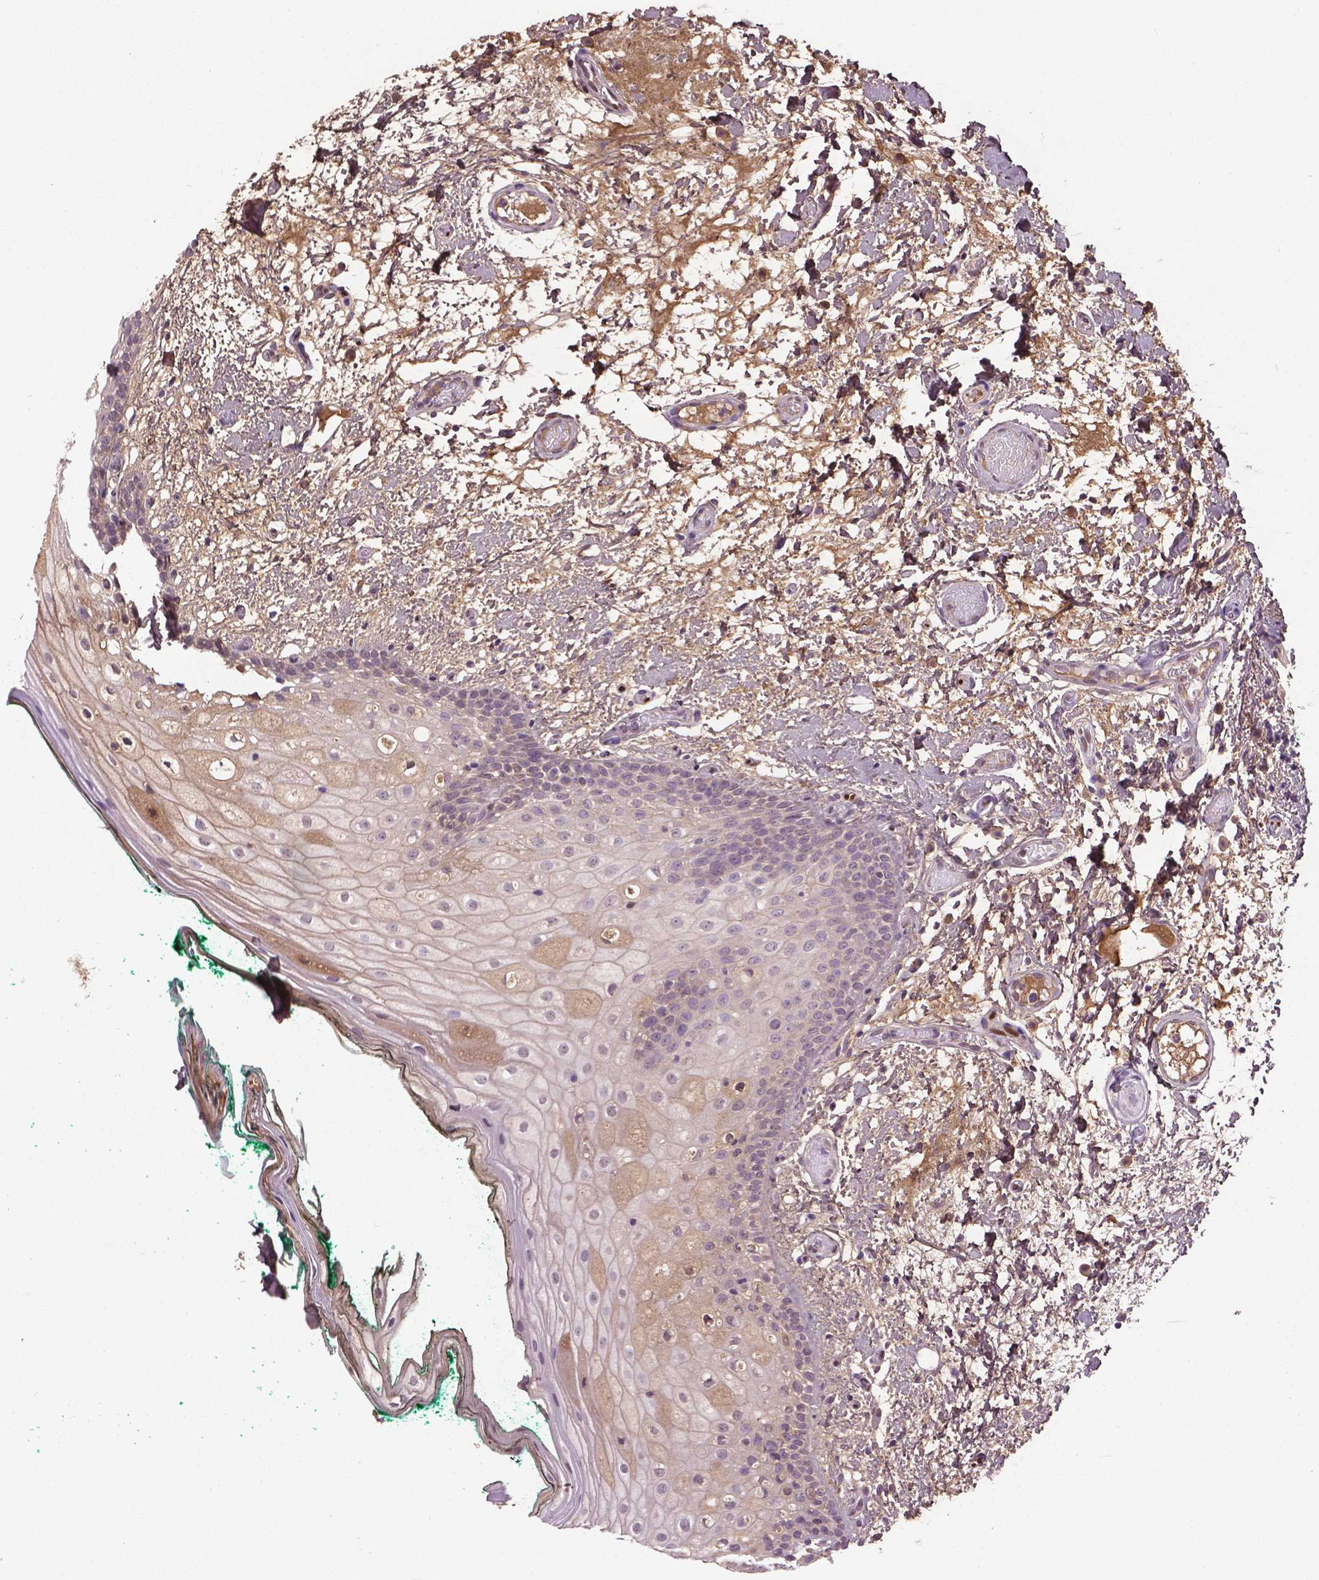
{"staining": {"intensity": "negative", "quantity": "none", "location": "none"}, "tissue": "oral mucosa", "cell_type": "Squamous epithelial cells", "image_type": "normal", "snomed": [{"axis": "morphology", "description": "Normal tissue, NOS"}, {"axis": "topography", "description": "Oral tissue"}], "caption": "Immunohistochemical staining of unremarkable human oral mucosa exhibits no significant staining in squamous epithelial cells.", "gene": "SOX17", "patient": {"sex": "female", "age": 83}}